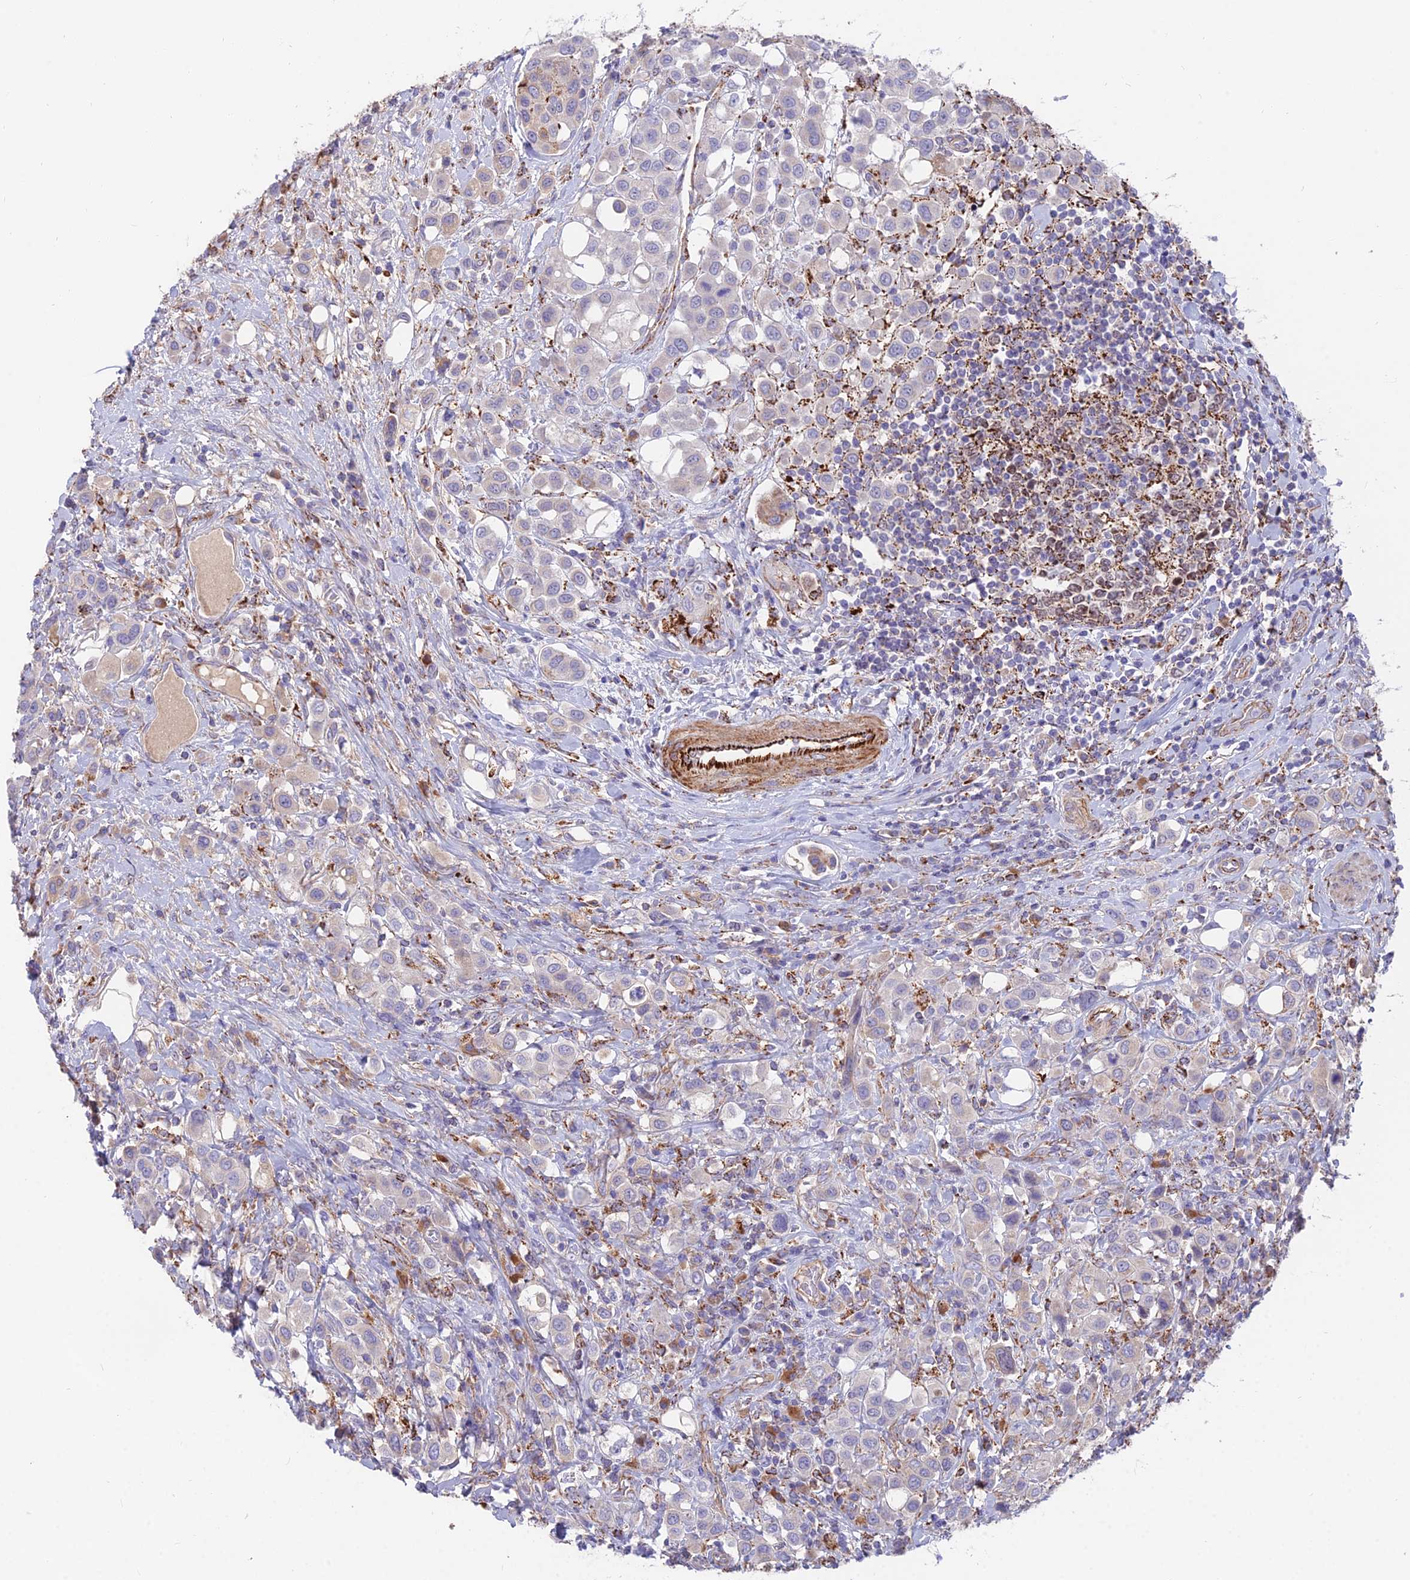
{"staining": {"intensity": "weak", "quantity": "25%-75%", "location": "cytoplasmic/membranous"}, "tissue": "urothelial cancer", "cell_type": "Tumor cells", "image_type": "cancer", "snomed": [{"axis": "morphology", "description": "Urothelial carcinoma, High grade"}, {"axis": "topography", "description": "Urinary bladder"}], "caption": "Brown immunohistochemical staining in high-grade urothelial carcinoma exhibits weak cytoplasmic/membranous staining in about 25%-75% of tumor cells.", "gene": "TIGD6", "patient": {"sex": "male", "age": 50}}